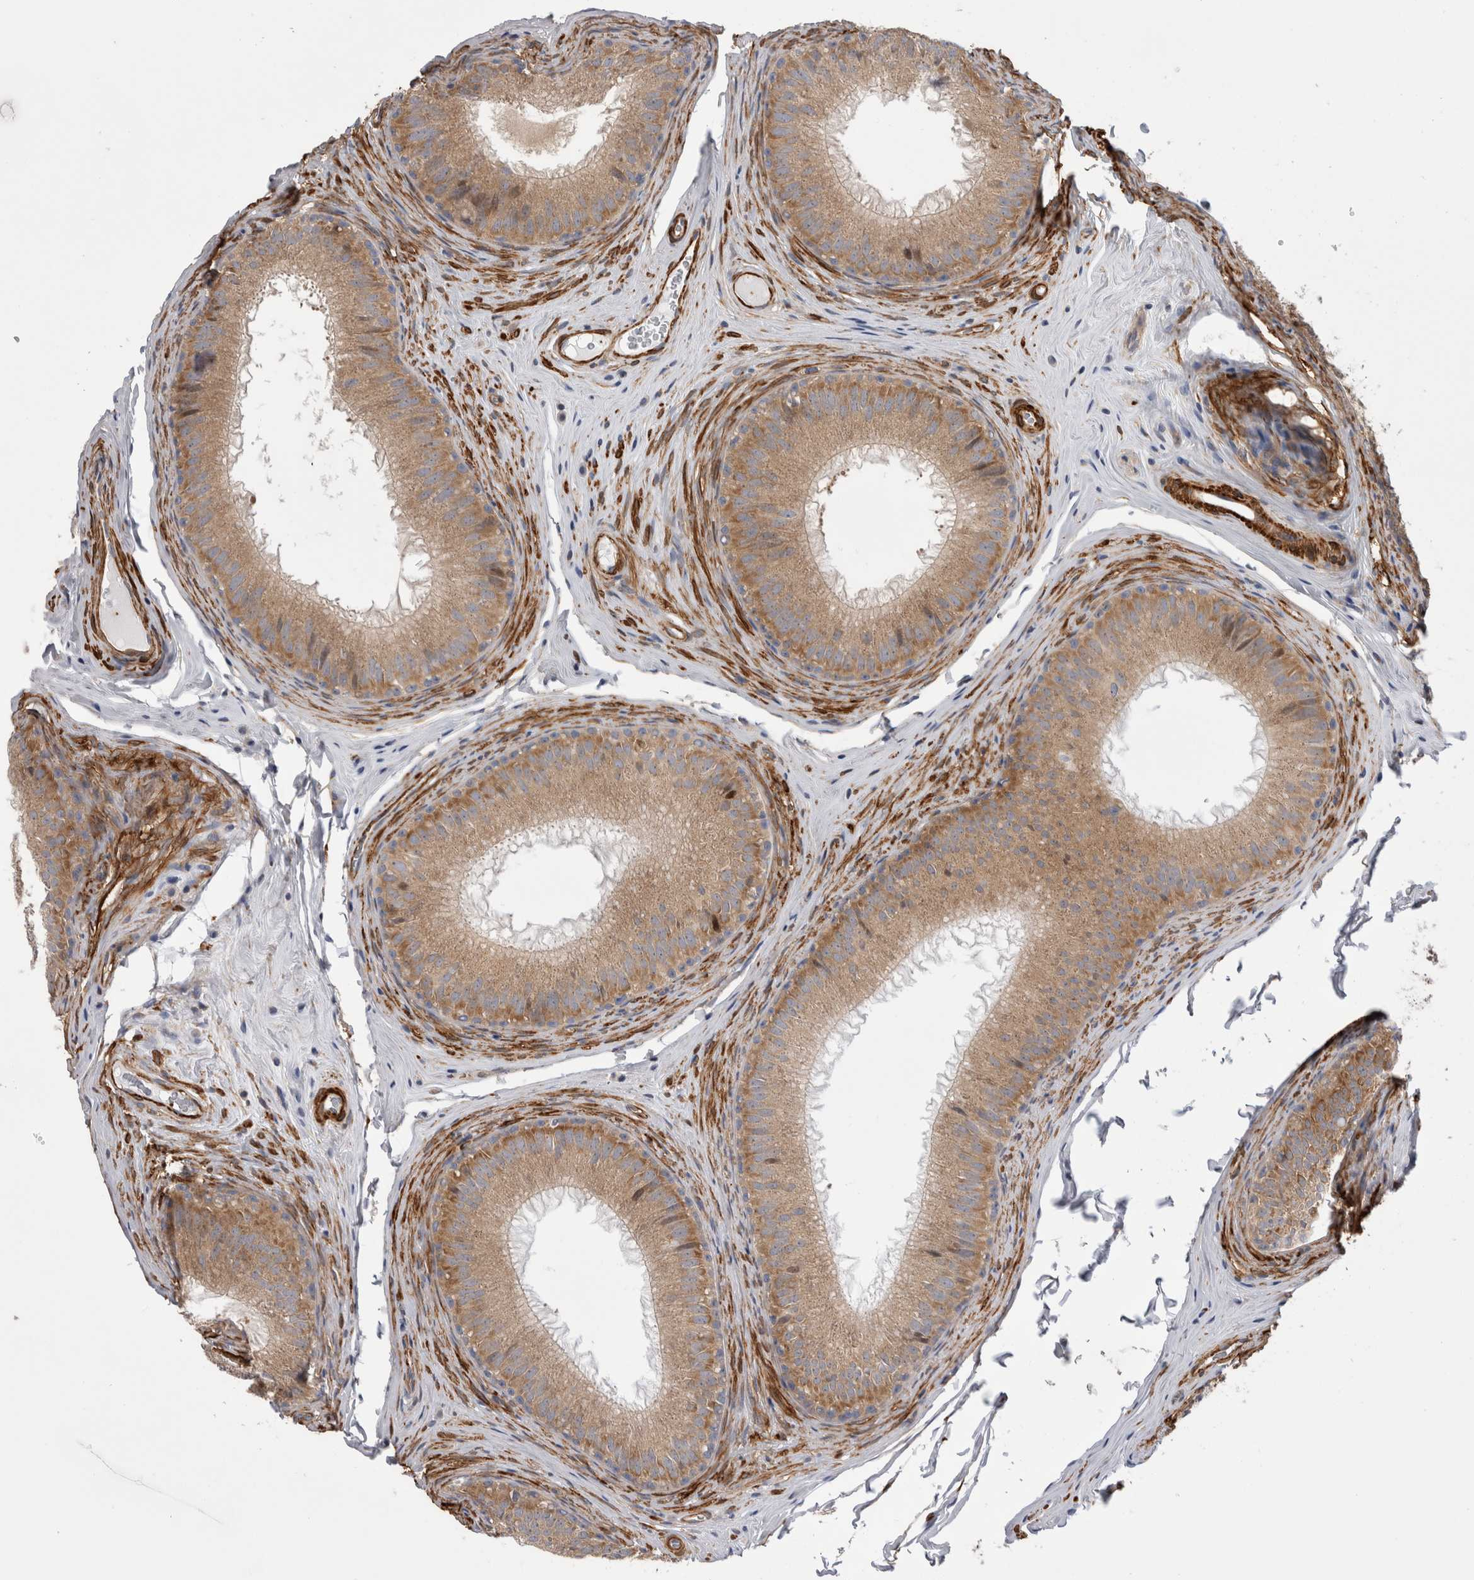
{"staining": {"intensity": "moderate", "quantity": ">75%", "location": "cytoplasmic/membranous"}, "tissue": "epididymis", "cell_type": "Glandular cells", "image_type": "normal", "snomed": [{"axis": "morphology", "description": "Normal tissue, NOS"}, {"axis": "topography", "description": "Epididymis"}], "caption": "Glandular cells reveal medium levels of moderate cytoplasmic/membranous positivity in approximately >75% of cells in normal epididymis.", "gene": "EPRS1", "patient": {"sex": "male", "age": 32}}